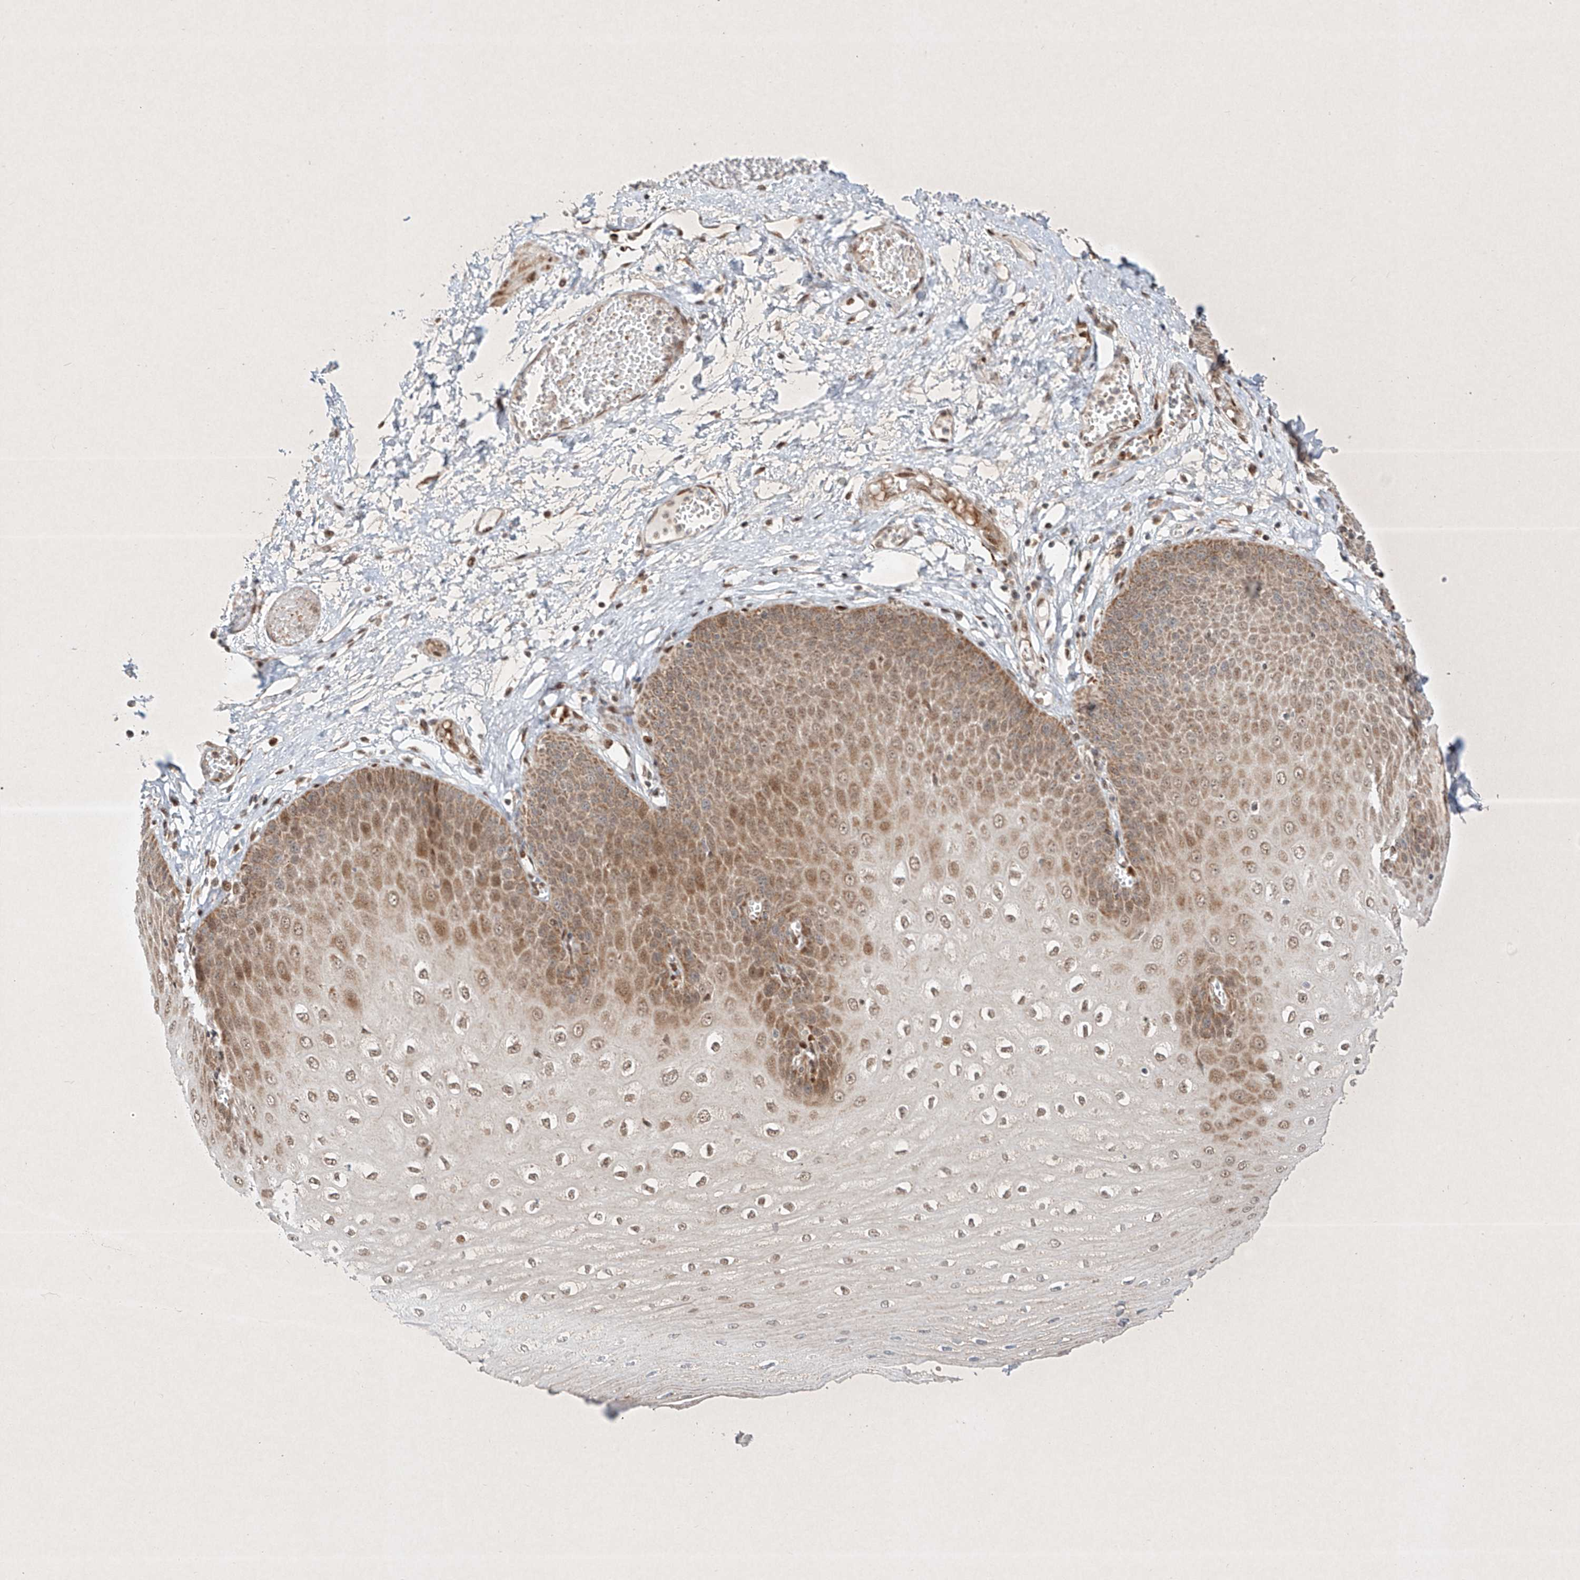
{"staining": {"intensity": "moderate", "quantity": ">75%", "location": "cytoplasmic/membranous,nuclear"}, "tissue": "esophagus", "cell_type": "Squamous epithelial cells", "image_type": "normal", "snomed": [{"axis": "morphology", "description": "Normal tissue, NOS"}, {"axis": "topography", "description": "Esophagus"}], "caption": "Immunohistochemical staining of unremarkable human esophagus displays medium levels of moderate cytoplasmic/membranous,nuclear expression in about >75% of squamous epithelial cells. (IHC, brightfield microscopy, high magnification).", "gene": "EPG5", "patient": {"sex": "male", "age": 60}}